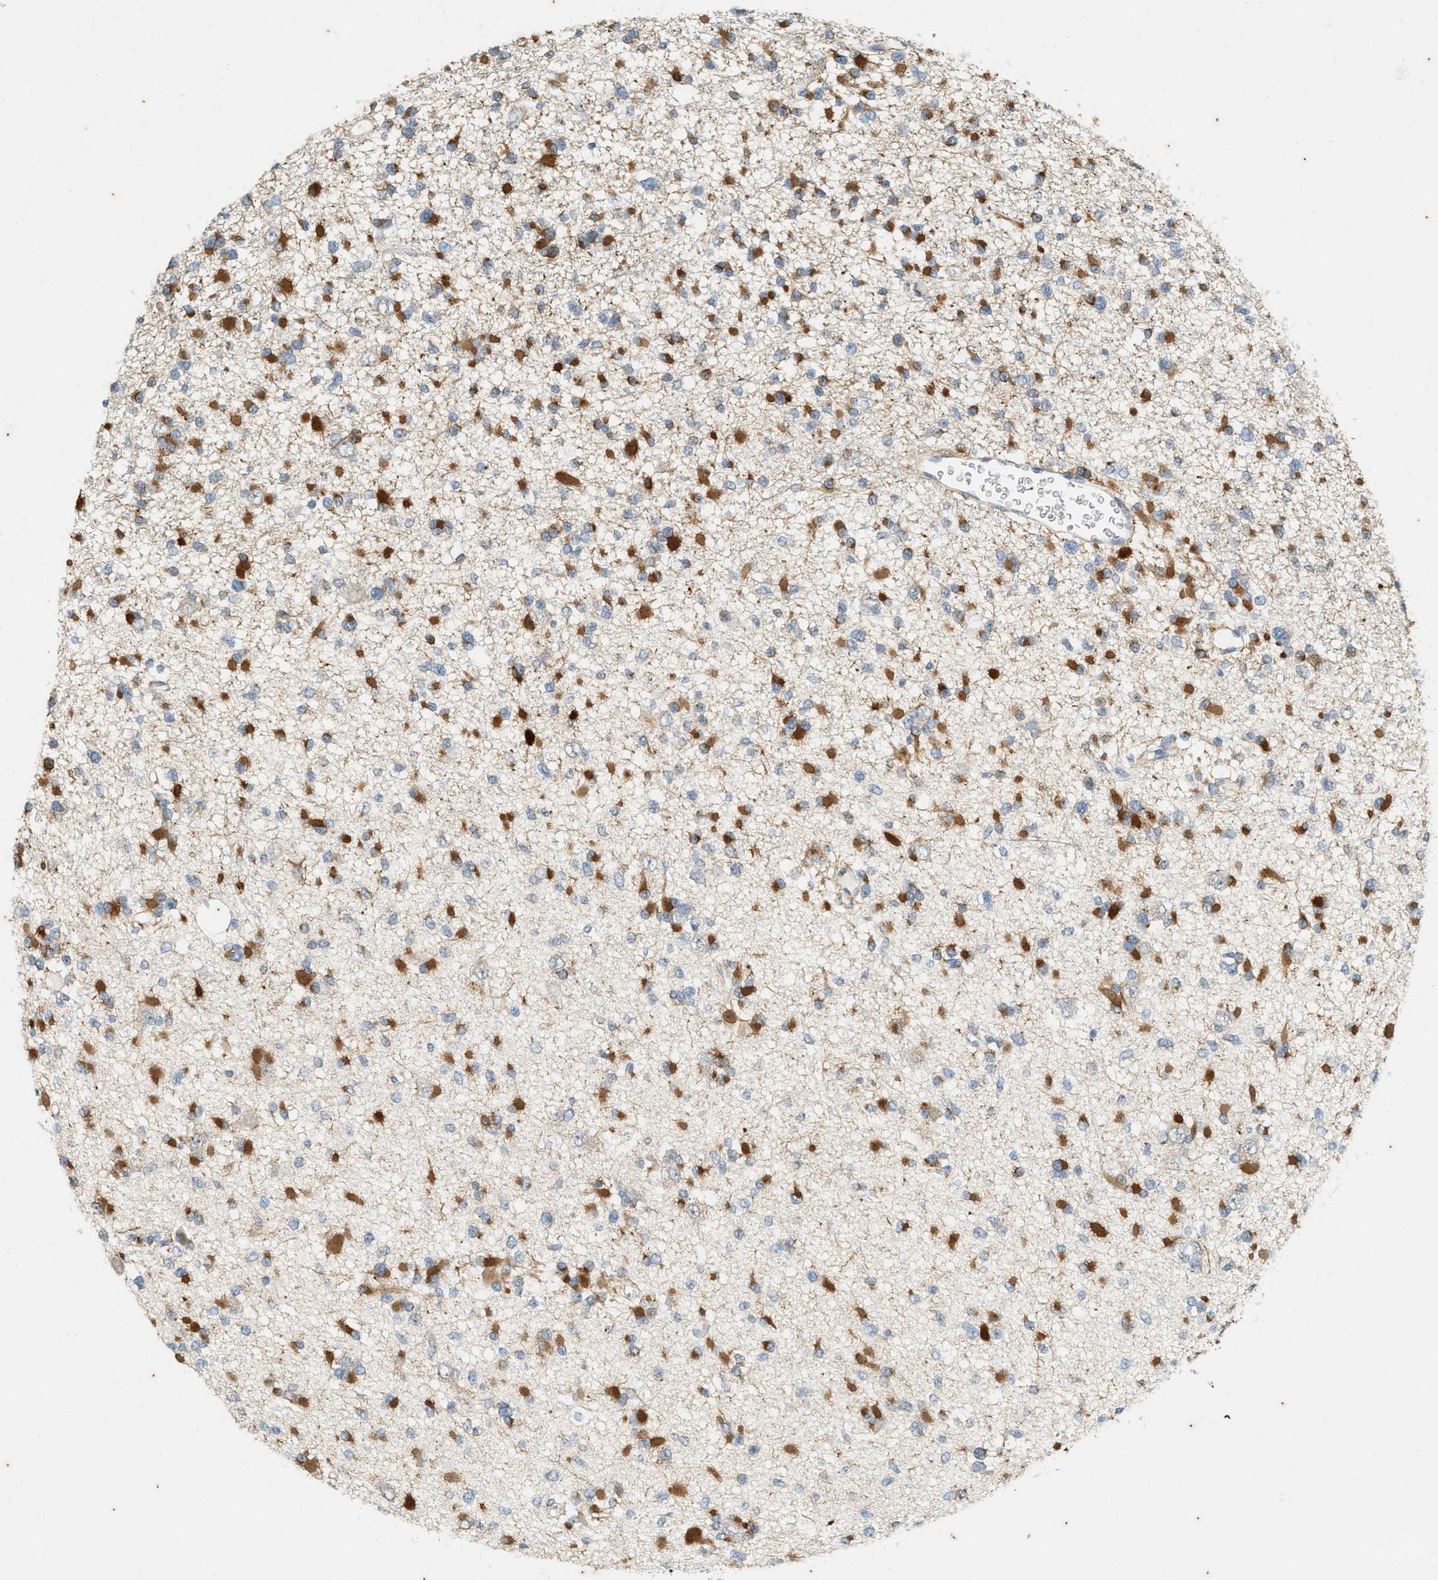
{"staining": {"intensity": "strong", "quantity": ">75%", "location": "cytoplasmic/membranous"}, "tissue": "glioma", "cell_type": "Tumor cells", "image_type": "cancer", "snomed": [{"axis": "morphology", "description": "Glioma, malignant, Low grade"}, {"axis": "topography", "description": "Brain"}], "caption": "An image showing strong cytoplasmic/membranous staining in about >75% of tumor cells in glioma, as visualized by brown immunohistochemical staining.", "gene": "CHPF2", "patient": {"sex": "female", "age": 22}}